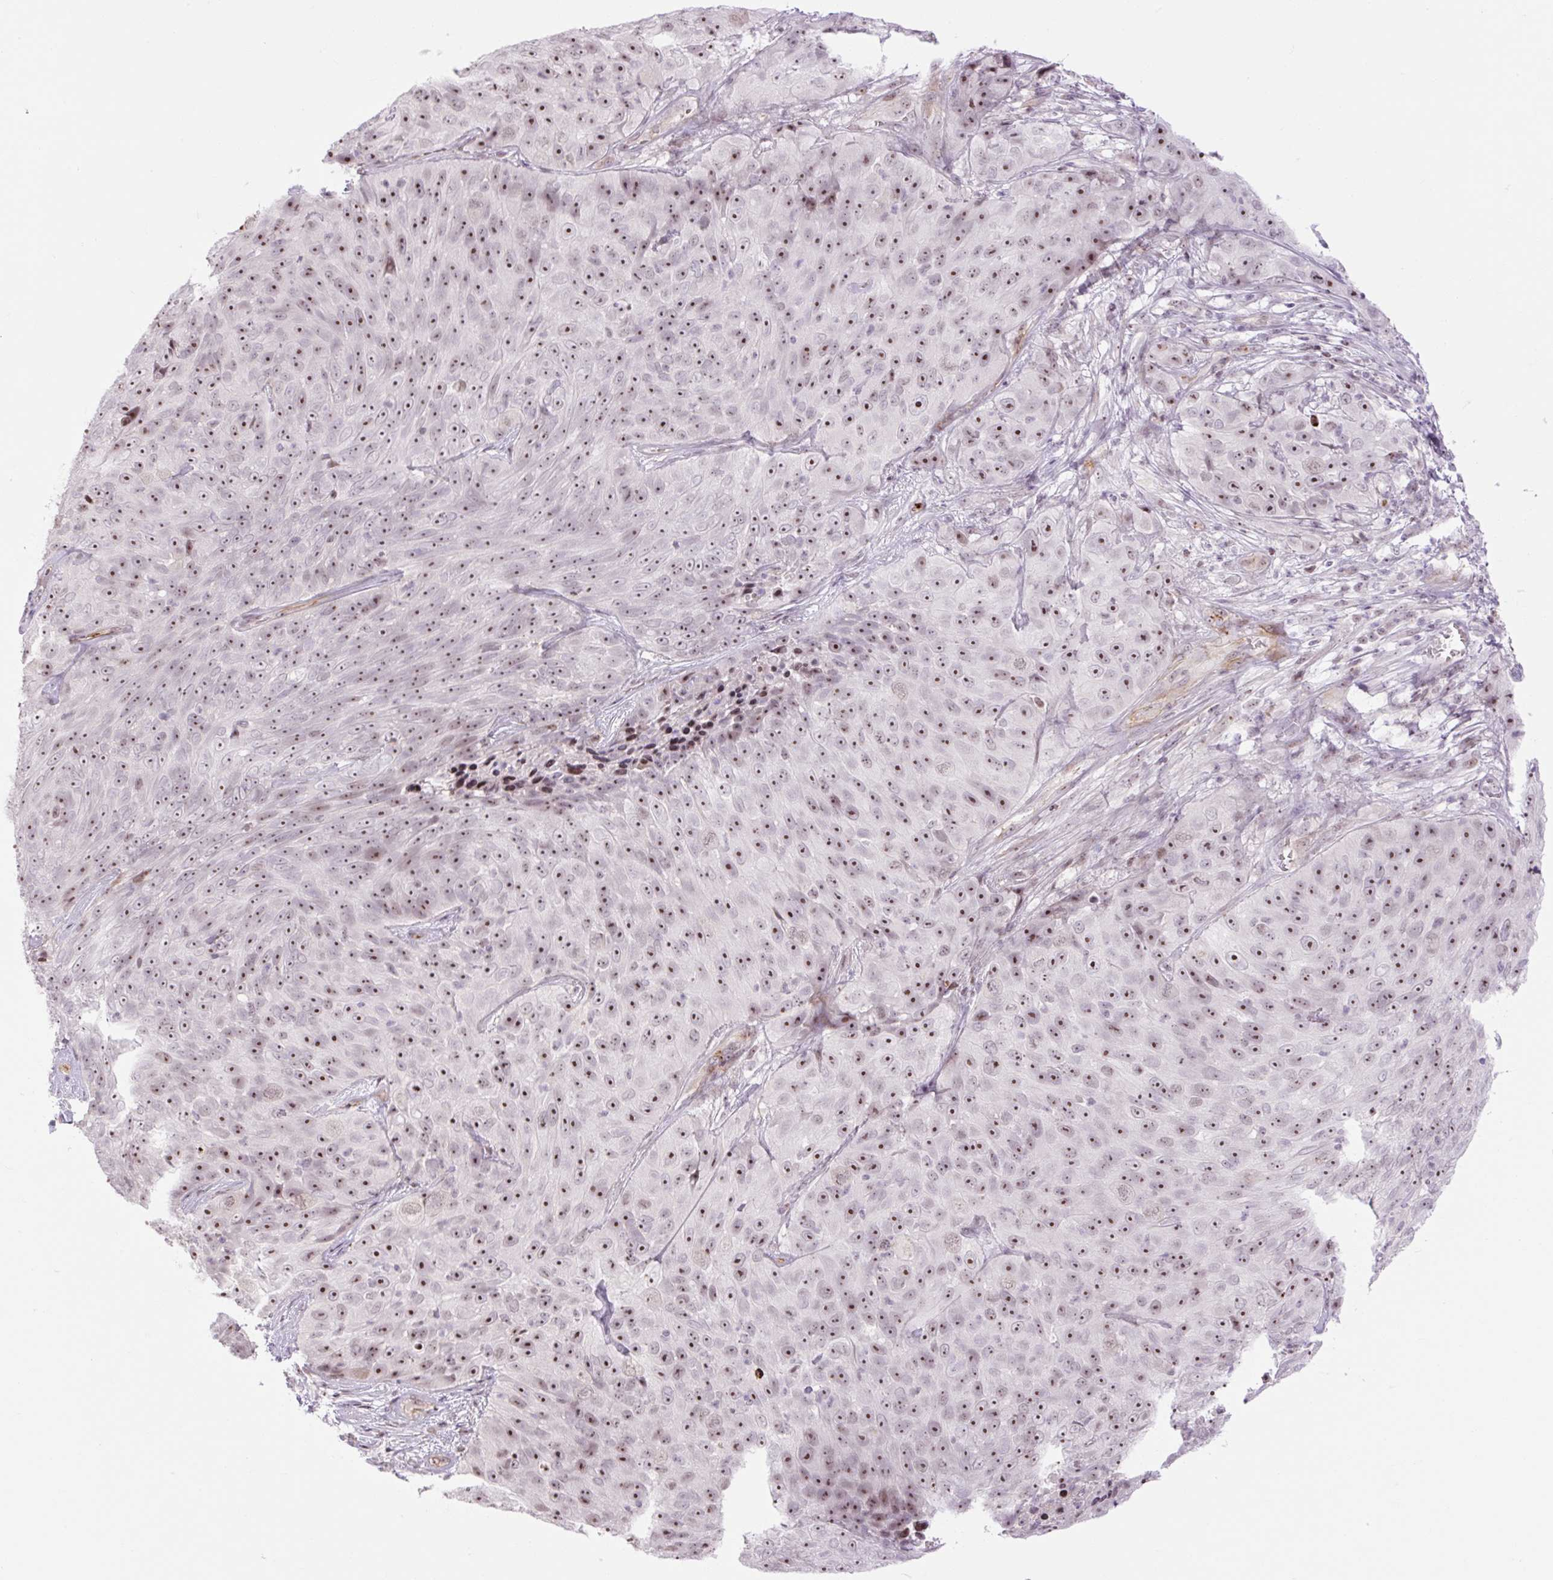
{"staining": {"intensity": "strong", "quantity": ">75%", "location": "nuclear"}, "tissue": "skin cancer", "cell_type": "Tumor cells", "image_type": "cancer", "snomed": [{"axis": "morphology", "description": "Squamous cell carcinoma, NOS"}, {"axis": "topography", "description": "Skin"}], "caption": "There is high levels of strong nuclear staining in tumor cells of skin squamous cell carcinoma, as demonstrated by immunohistochemical staining (brown color).", "gene": "ZNF417", "patient": {"sex": "female", "age": 87}}